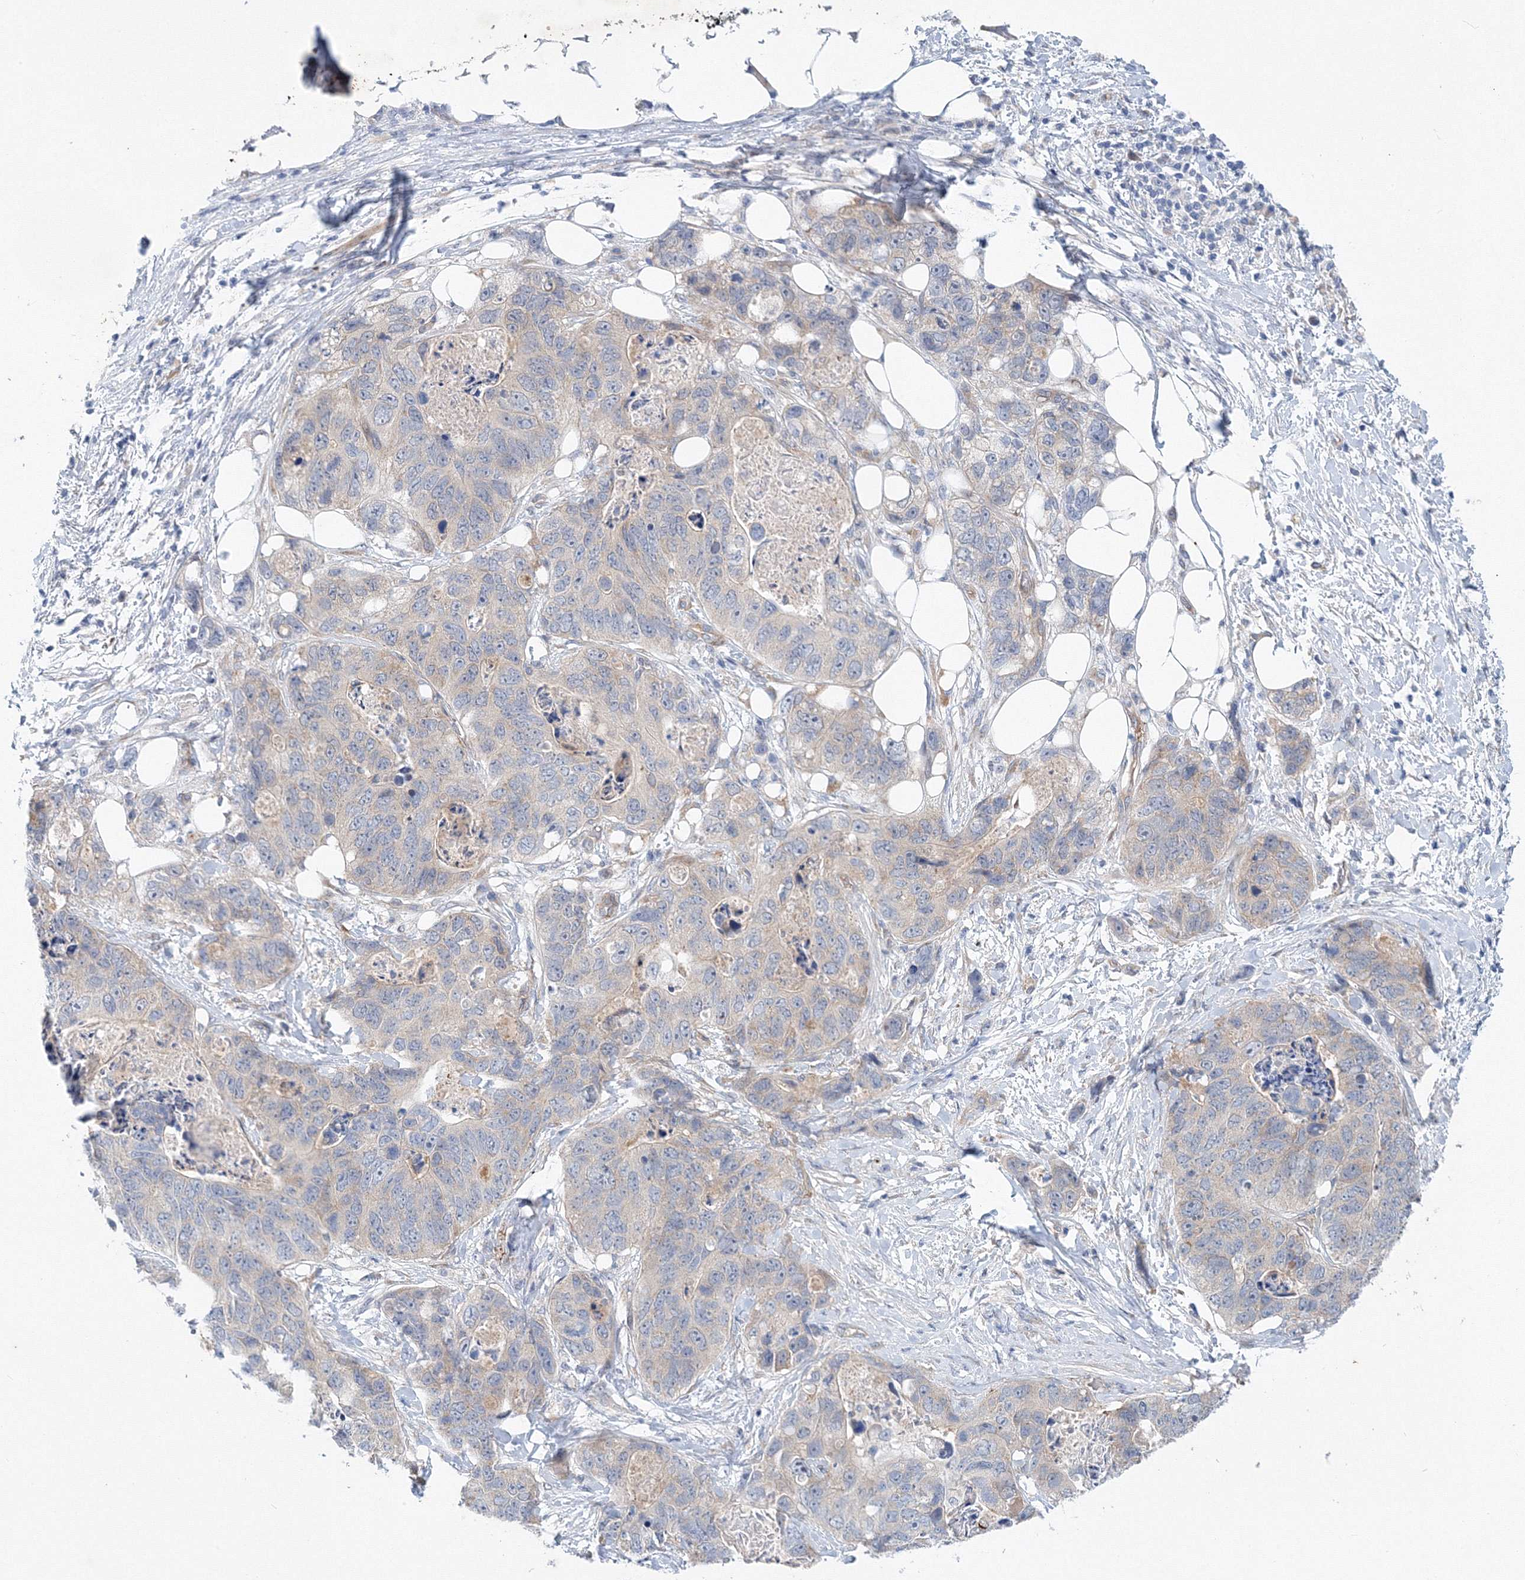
{"staining": {"intensity": "negative", "quantity": "none", "location": "none"}, "tissue": "stomach cancer", "cell_type": "Tumor cells", "image_type": "cancer", "snomed": [{"axis": "morphology", "description": "Adenocarcinoma, NOS"}, {"axis": "topography", "description": "Stomach"}], "caption": "Micrograph shows no significant protein staining in tumor cells of stomach cancer.", "gene": "TANC1", "patient": {"sex": "female", "age": 89}}